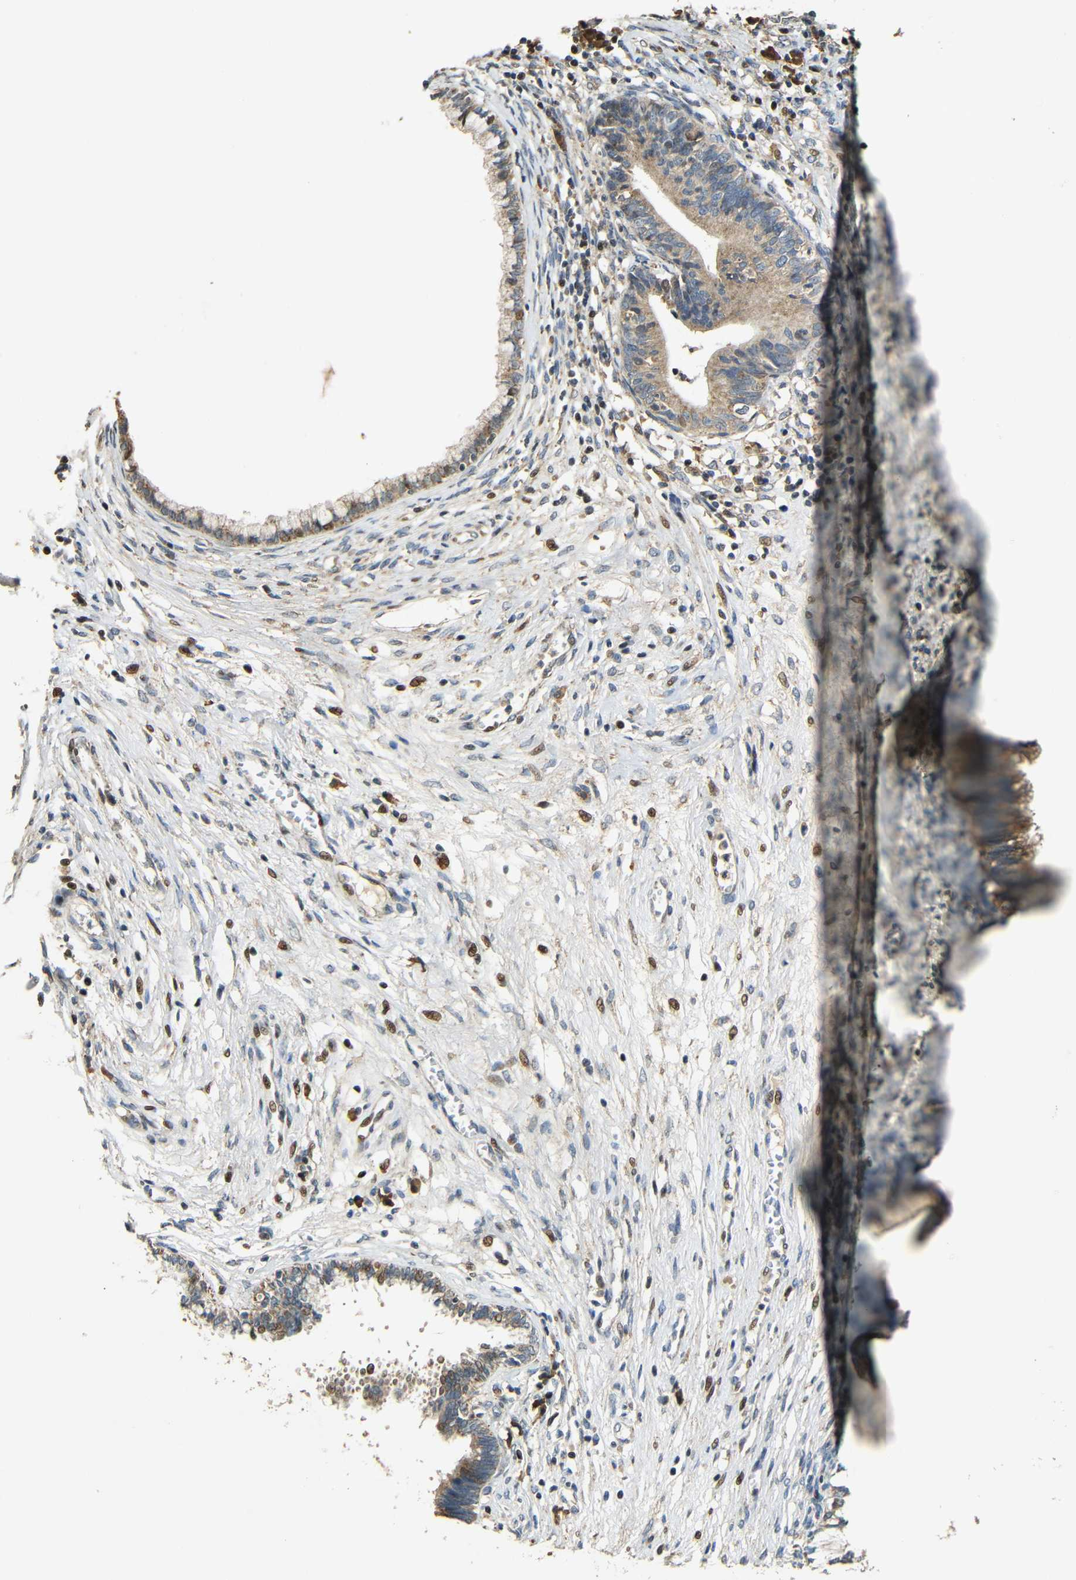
{"staining": {"intensity": "moderate", "quantity": ">75%", "location": "cytoplasmic/membranous"}, "tissue": "cervical cancer", "cell_type": "Tumor cells", "image_type": "cancer", "snomed": [{"axis": "morphology", "description": "Adenocarcinoma, NOS"}, {"axis": "topography", "description": "Cervix"}], "caption": "This is an image of IHC staining of cervical cancer, which shows moderate positivity in the cytoplasmic/membranous of tumor cells.", "gene": "KAZALD1", "patient": {"sex": "female", "age": 44}}